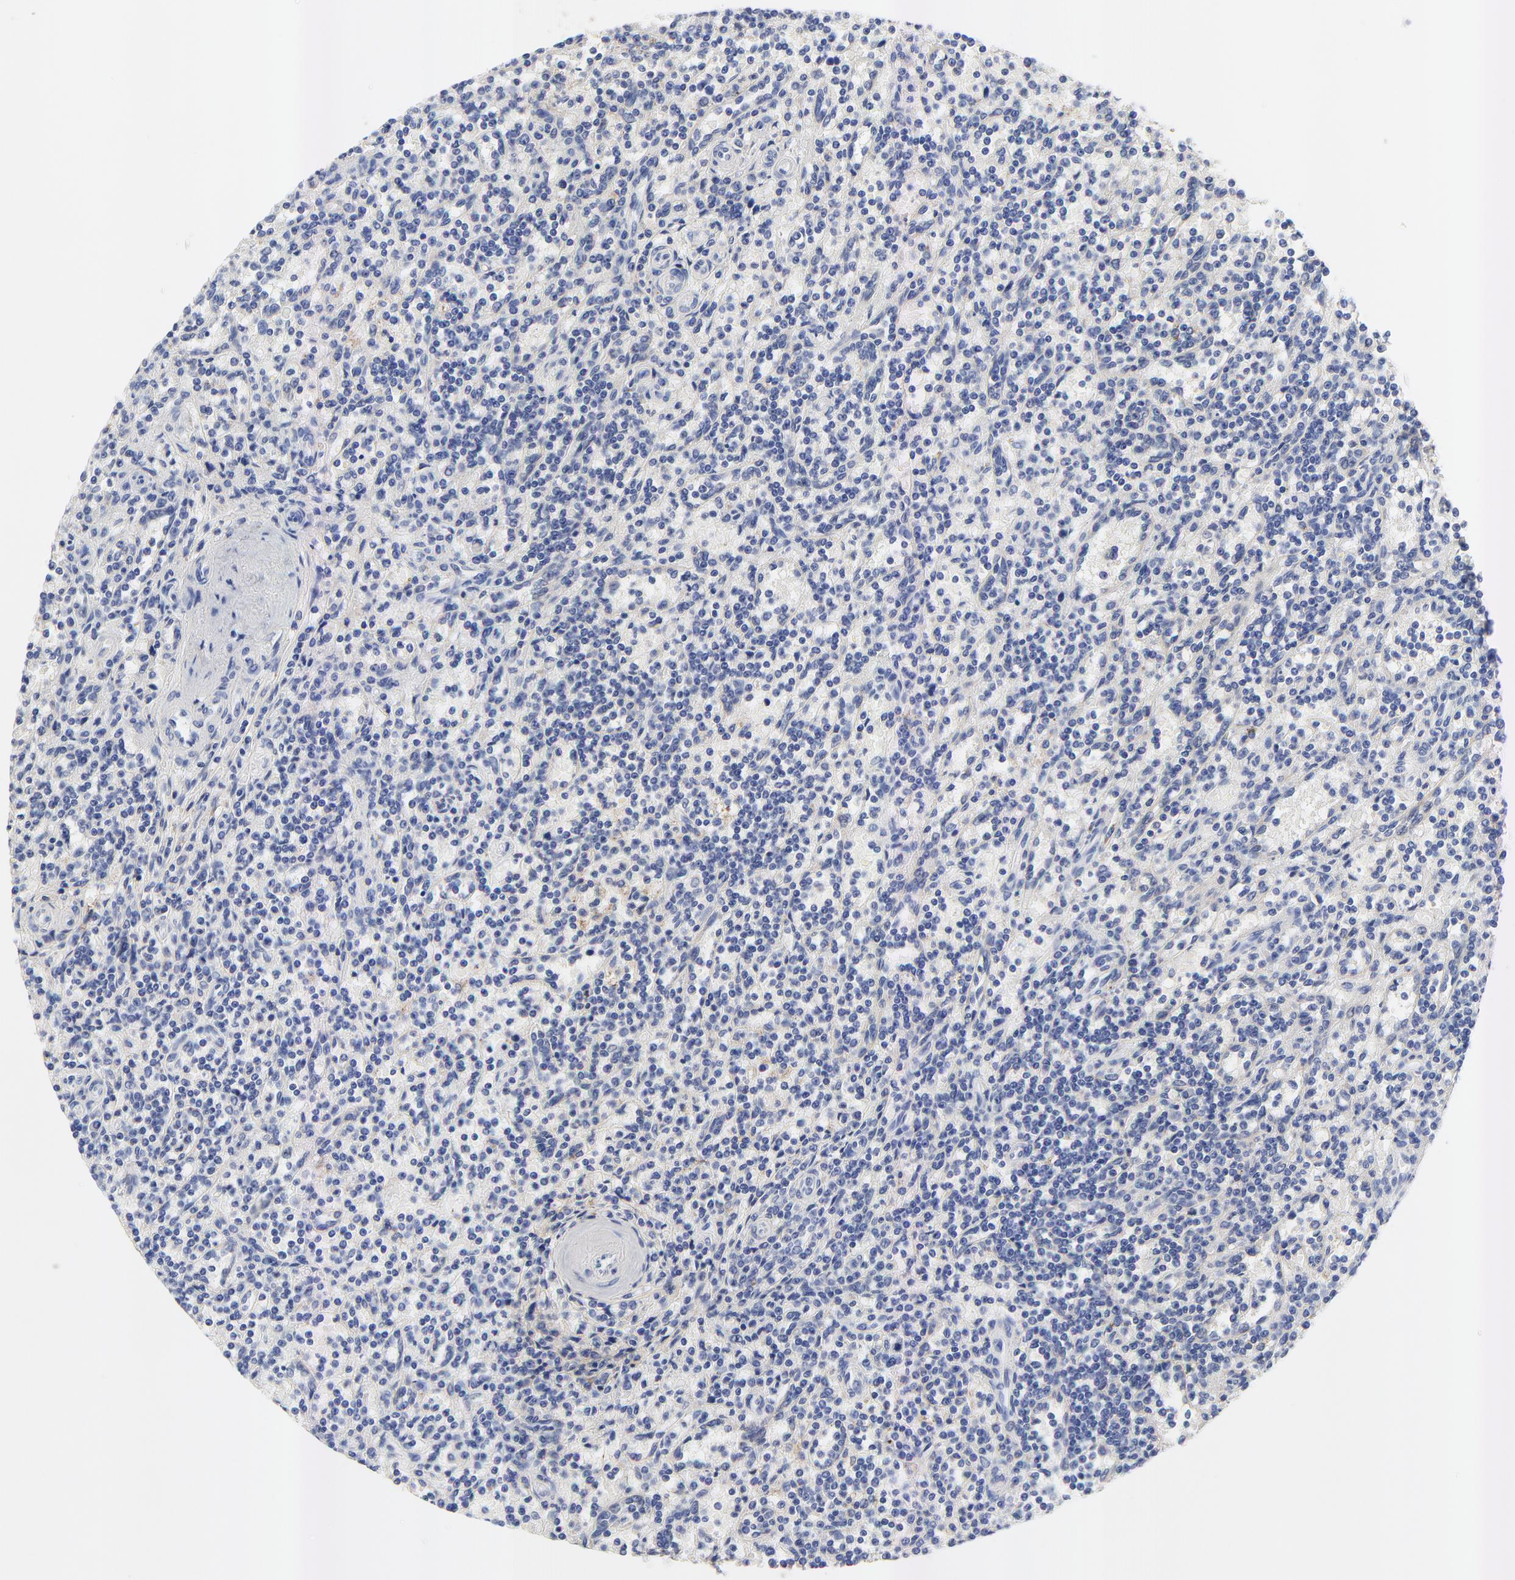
{"staining": {"intensity": "negative", "quantity": "none", "location": "none"}, "tissue": "lymphoma", "cell_type": "Tumor cells", "image_type": "cancer", "snomed": [{"axis": "morphology", "description": "Malignant lymphoma, non-Hodgkin's type, Low grade"}, {"axis": "topography", "description": "Spleen"}], "caption": "Immunohistochemical staining of human malignant lymphoma, non-Hodgkin's type (low-grade) shows no significant positivity in tumor cells.", "gene": "FBXL2", "patient": {"sex": "male", "age": 73}}